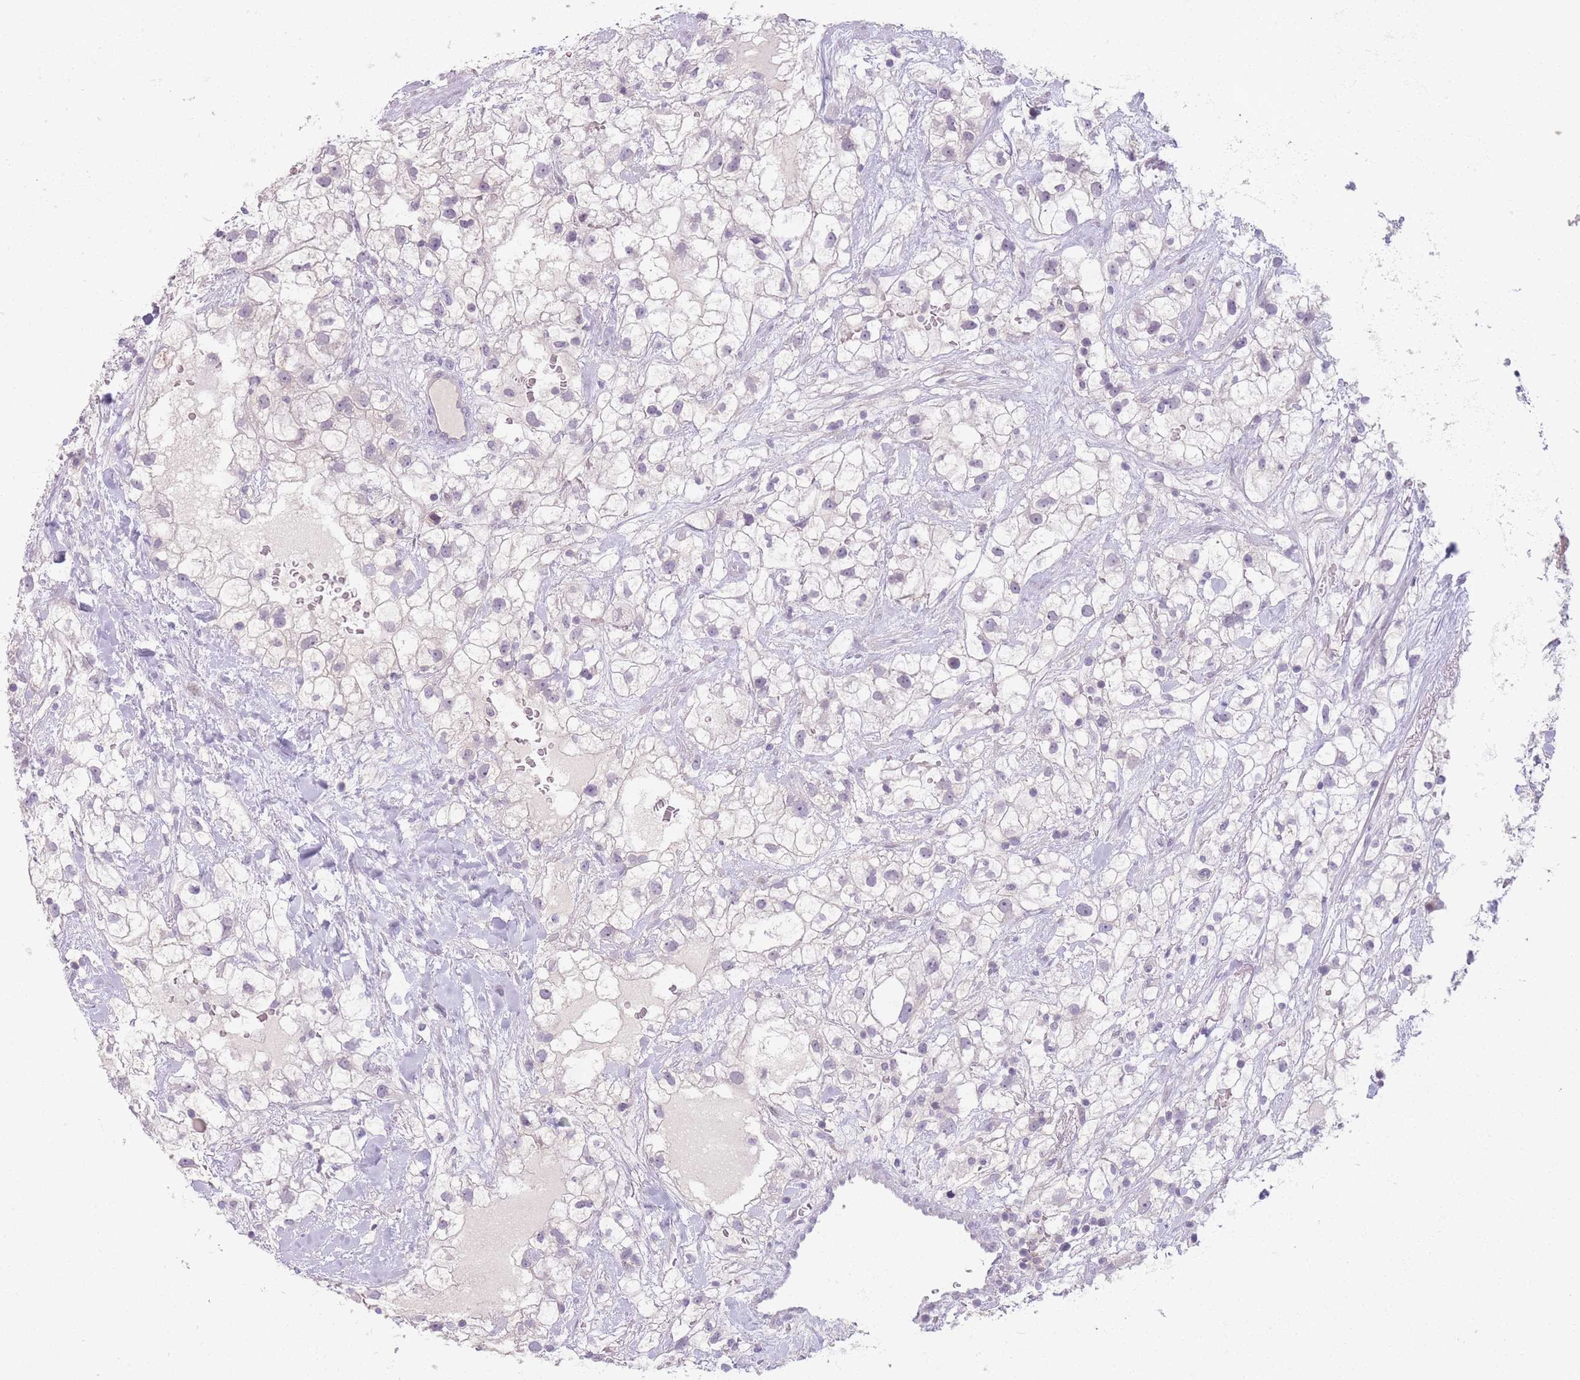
{"staining": {"intensity": "negative", "quantity": "none", "location": "none"}, "tissue": "renal cancer", "cell_type": "Tumor cells", "image_type": "cancer", "snomed": [{"axis": "morphology", "description": "Adenocarcinoma, NOS"}, {"axis": "topography", "description": "Kidney"}], "caption": "There is no significant expression in tumor cells of renal cancer.", "gene": "ZNF439", "patient": {"sex": "male", "age": 59}}